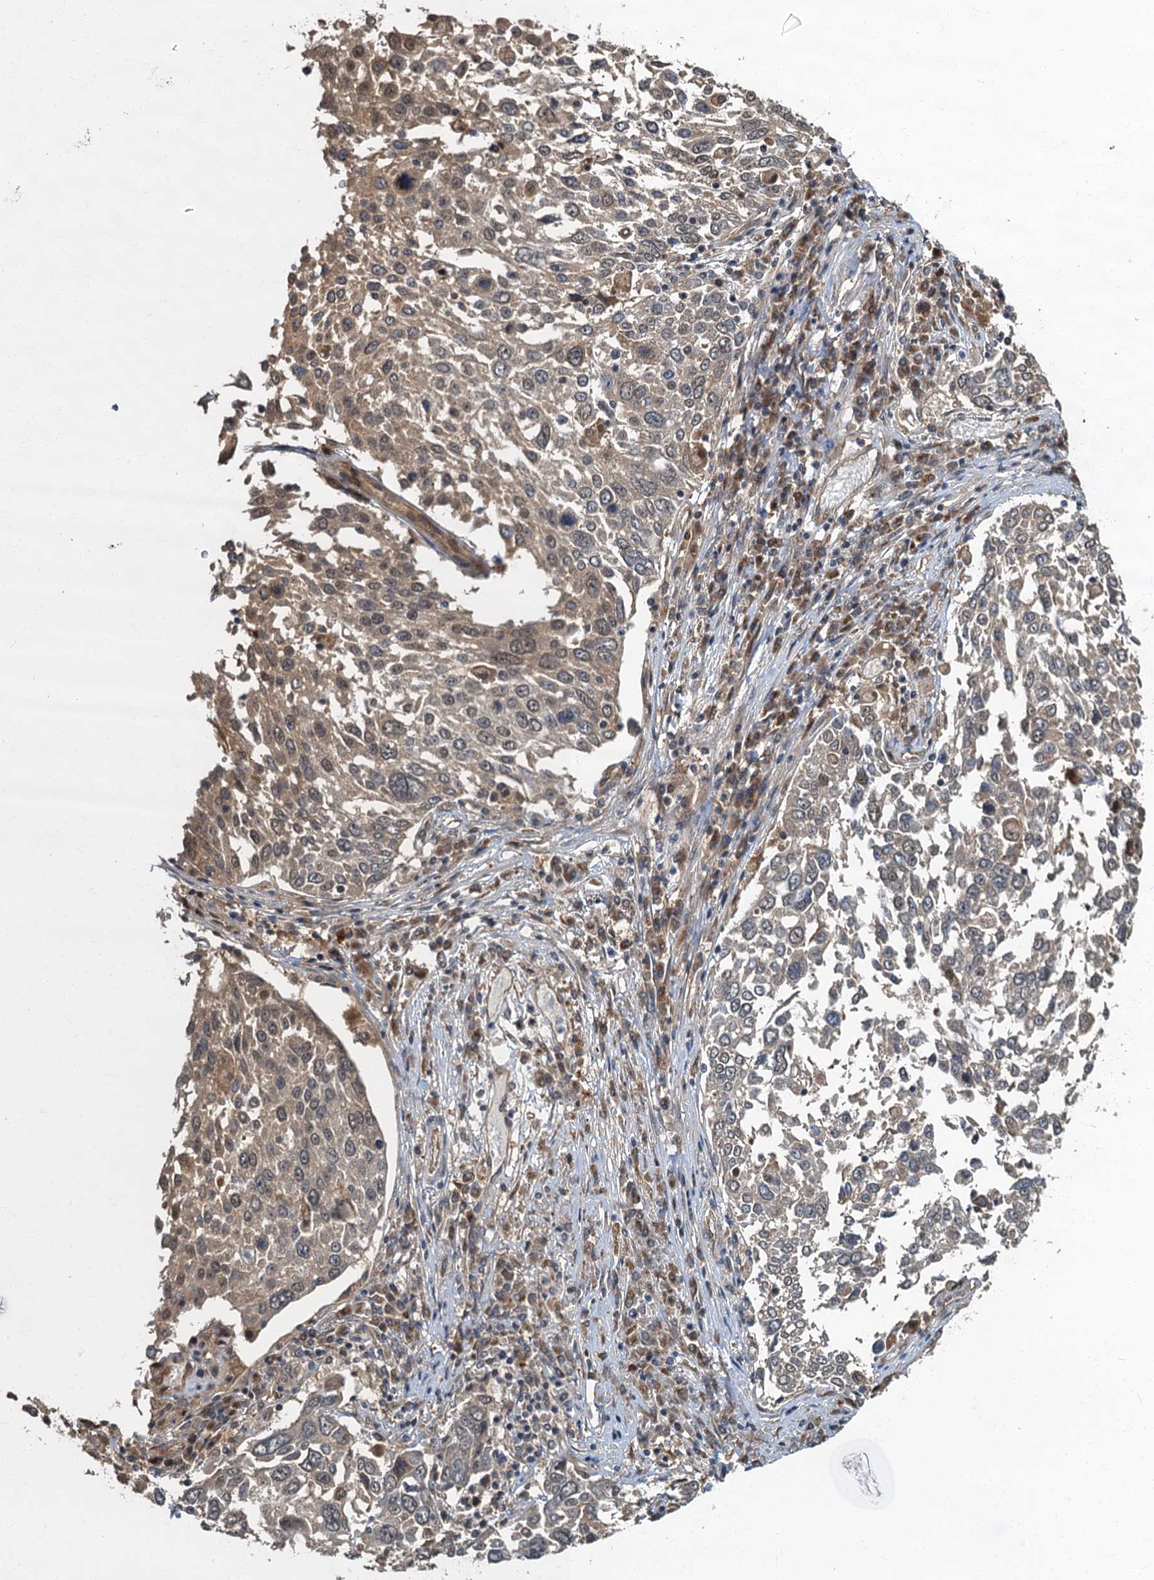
{"staining": {"intensity": "weak", "quantity": "25%-75%", "location": "cytoplasmic/membranous"}, "tissue": "lung cancer", "cell_type": "Tumor cells", "image_type": "cancer", "snomed": [{"axis": "morphology", "description": "Squamous cell carcinoma, NOS"}, {"axis": "topography", "description": "Lung"}], "caption": "The photomicrograph exhibits staining of squamous cell carcinoma (lung), revealing weak cytoplasmic/membranous protein expression (brown color) within tumor cells.", "gene": "TBCK", "patient": {"sex": "male", "age": 65}}